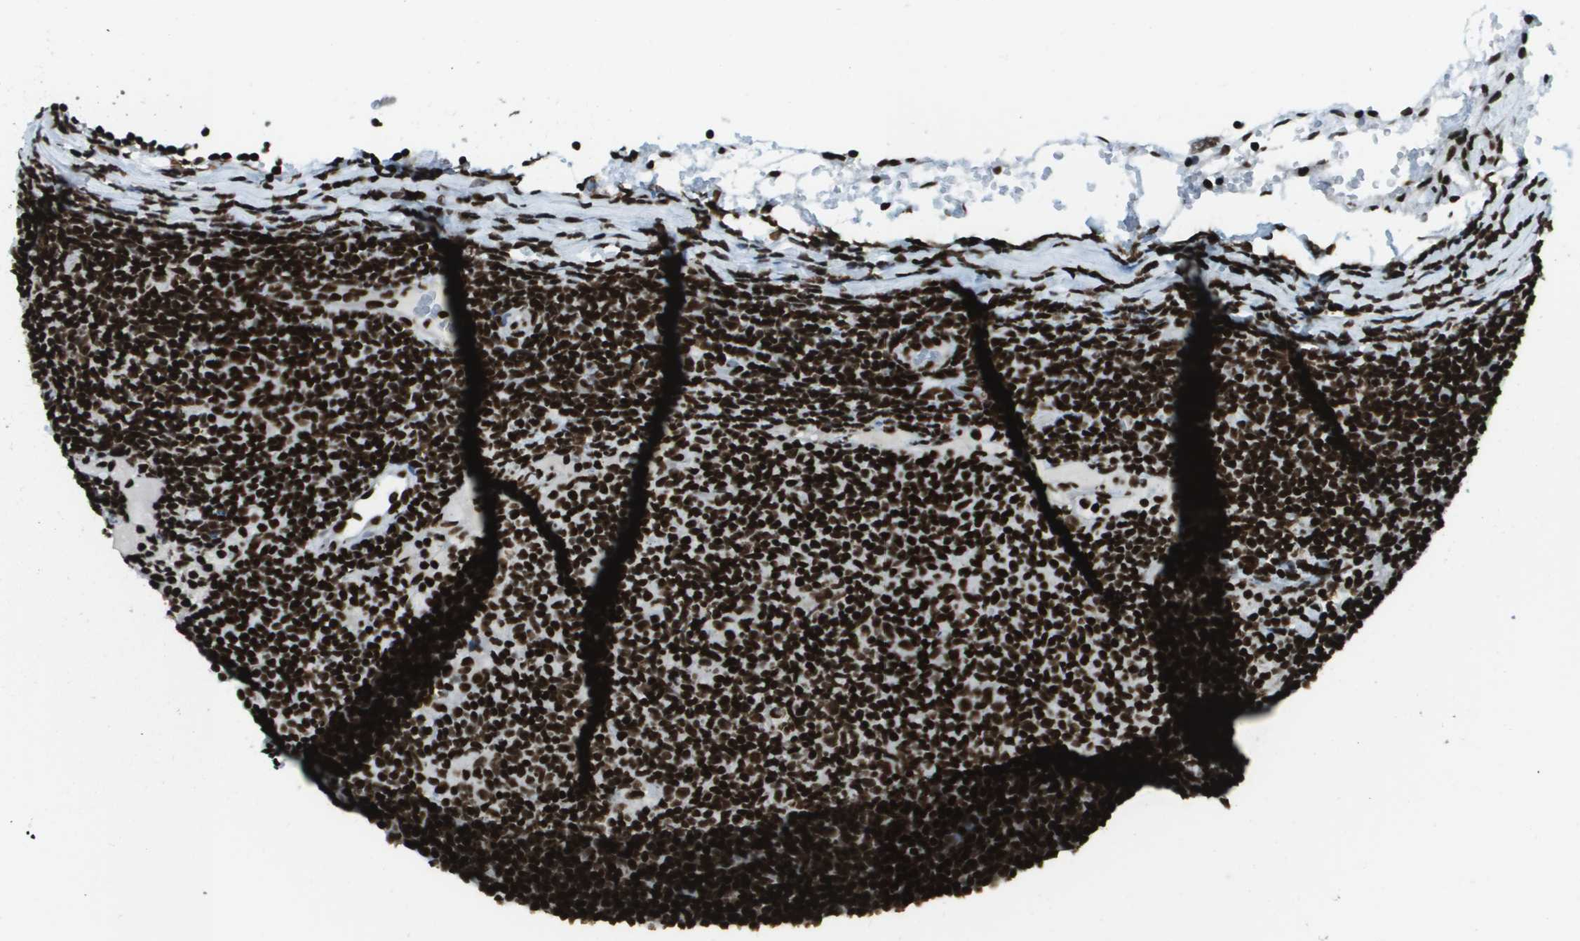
{"staining": {"intensity": "strong", "quantity": ">75%", "location": "nuclear"}, "tissue": "lymphoma", "cell_type": "Tumor cells", "image_type": "cancer", "snomed": [{"axis": "morphology", "description": "Malignant lymphoma, non-Hodgkin's type, Low grade"}, {"axis": "topography", "description": "Lymph node"}], "caption": "Tumor cells display high levels of strong nuclear staining in approximately >75% of cells in lymphoma. (Brightfield microscopy of DAB IHC at high magnification).", "gene": "GLYR1", "patient": {"sex": "male", "age": 83}}